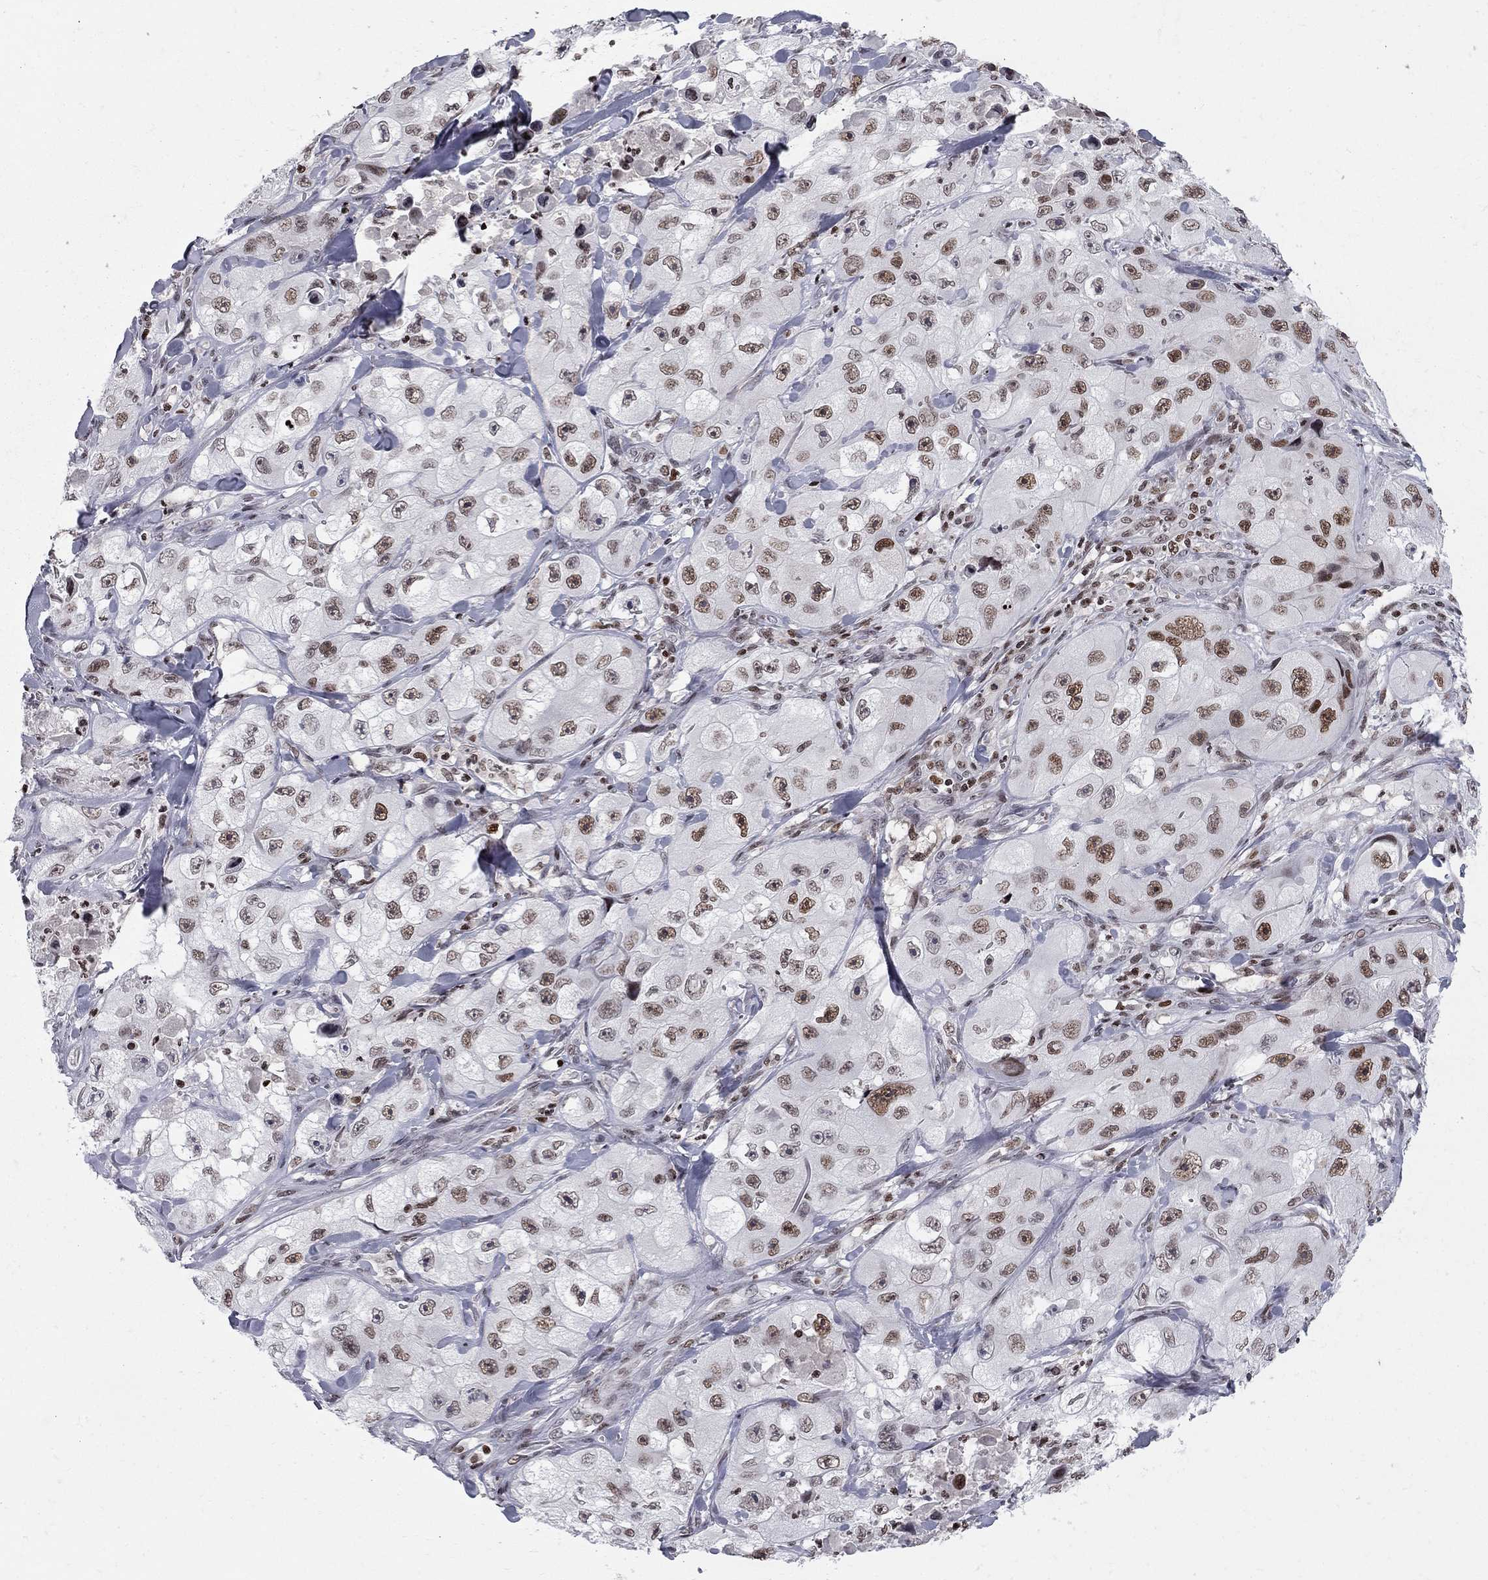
{"staining": {"intensity": "strong", "quantity": ">75%", "location": "nuclear"}, "tissue": "skin cancer", "cell_type": "Tumor cells", "image_type": "cancer", "snomed": [{"axis": "morphology", "description": "Squamous cell carcinoma, NOS"}, {"axis": "topography", "description": "Skin"}, {"axis": "topography", "description": "Subcutis"}], "caption": "High-magnification brightfield microscopy of squamous cell carcinoma (skin) stained with DAB (3,3'-diaminobenzidine) (brown) and counterstained with hematoxylin (blue). tumor cells exhibit strong nuclear staining is appreciated in approximately>75% of cells. (IHC, brightfield microscopy, high magnification).", "gene": "RNASEH2C", "patient": {"sex": "male", "age": 73}}